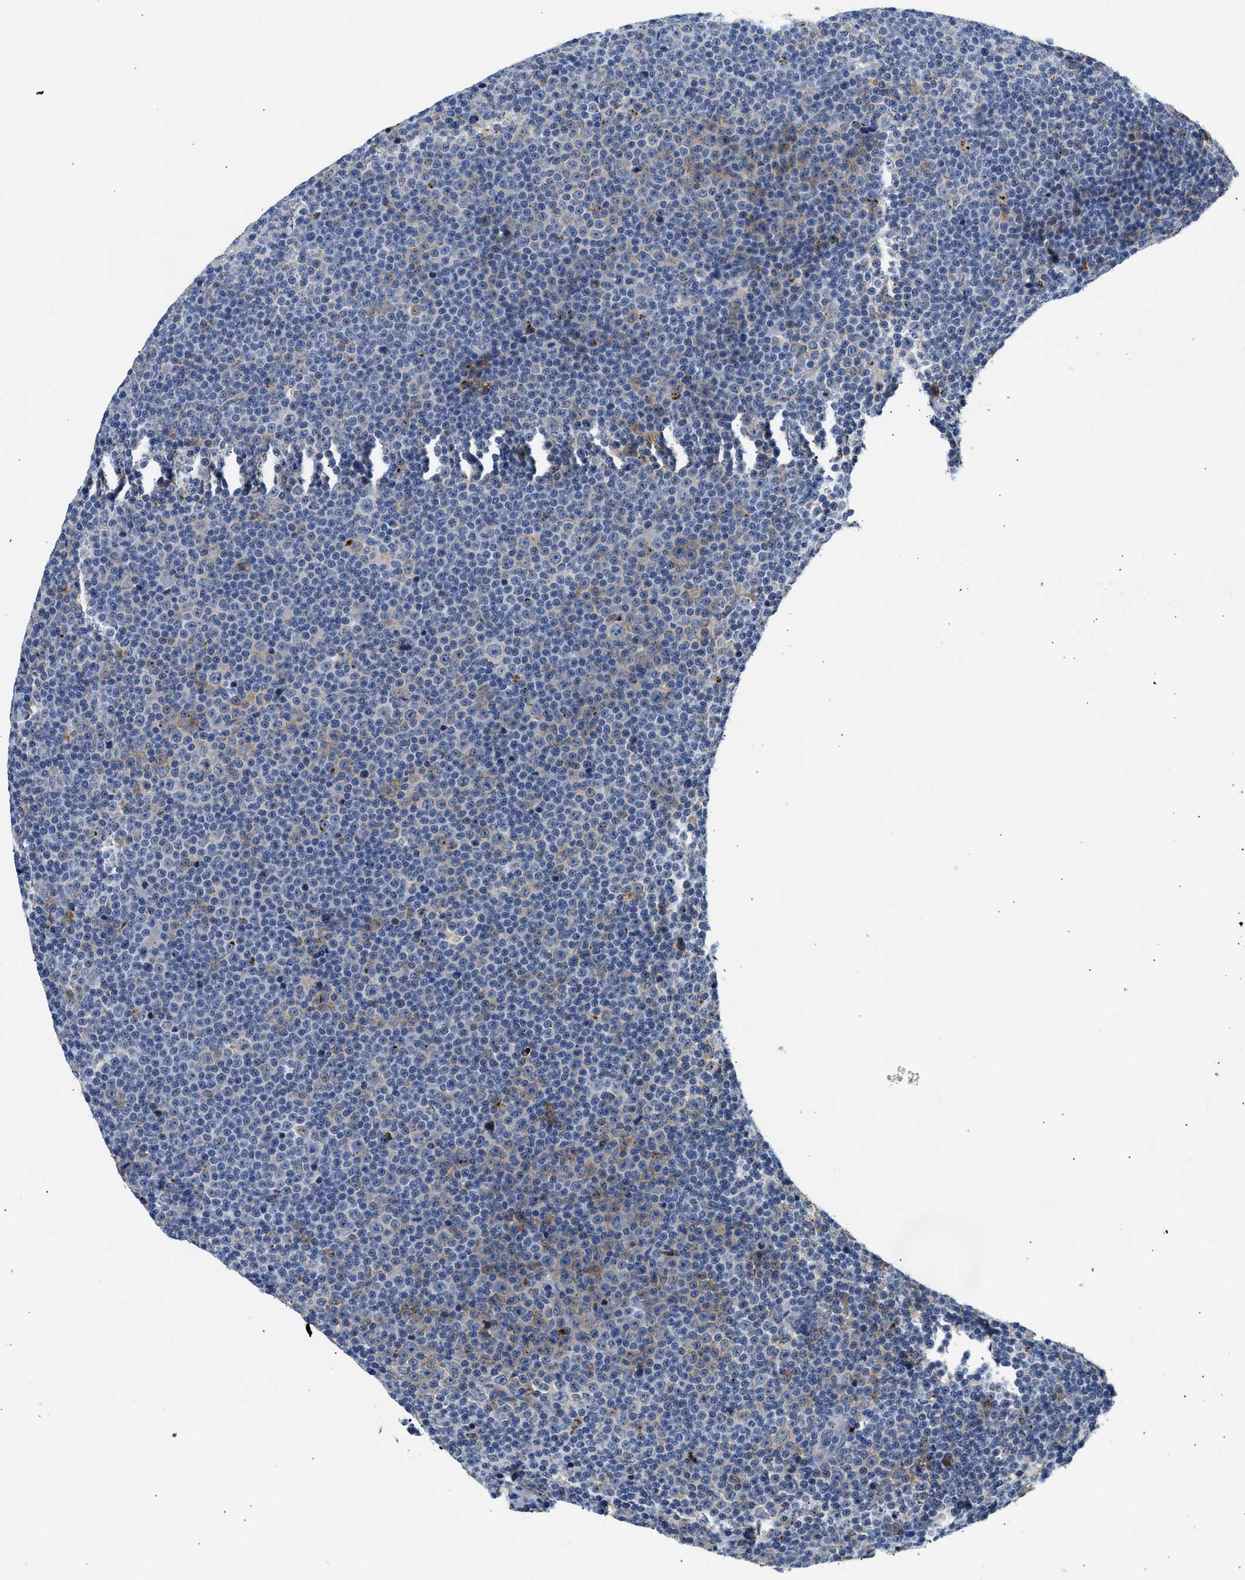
{"staining": {"intensity": "negative", "quantity": "none", "location": "none"}, "tissue": "lymphoma", "cell_type": "Tumor cells", "image_type": "cancer", "snomed": [{"axis": "morphology", "description": "Malignant lymphoma, non-Hodgkin's type, Low grade"}, {"axis": "topography", "description": "Lymph node"}], "caption": "Immunohistochemistry of human lymphoma demonstrates no positivity in tumor cells.", "gene": "PPM1L", "patient": {"sex": "female", "age": 67}}